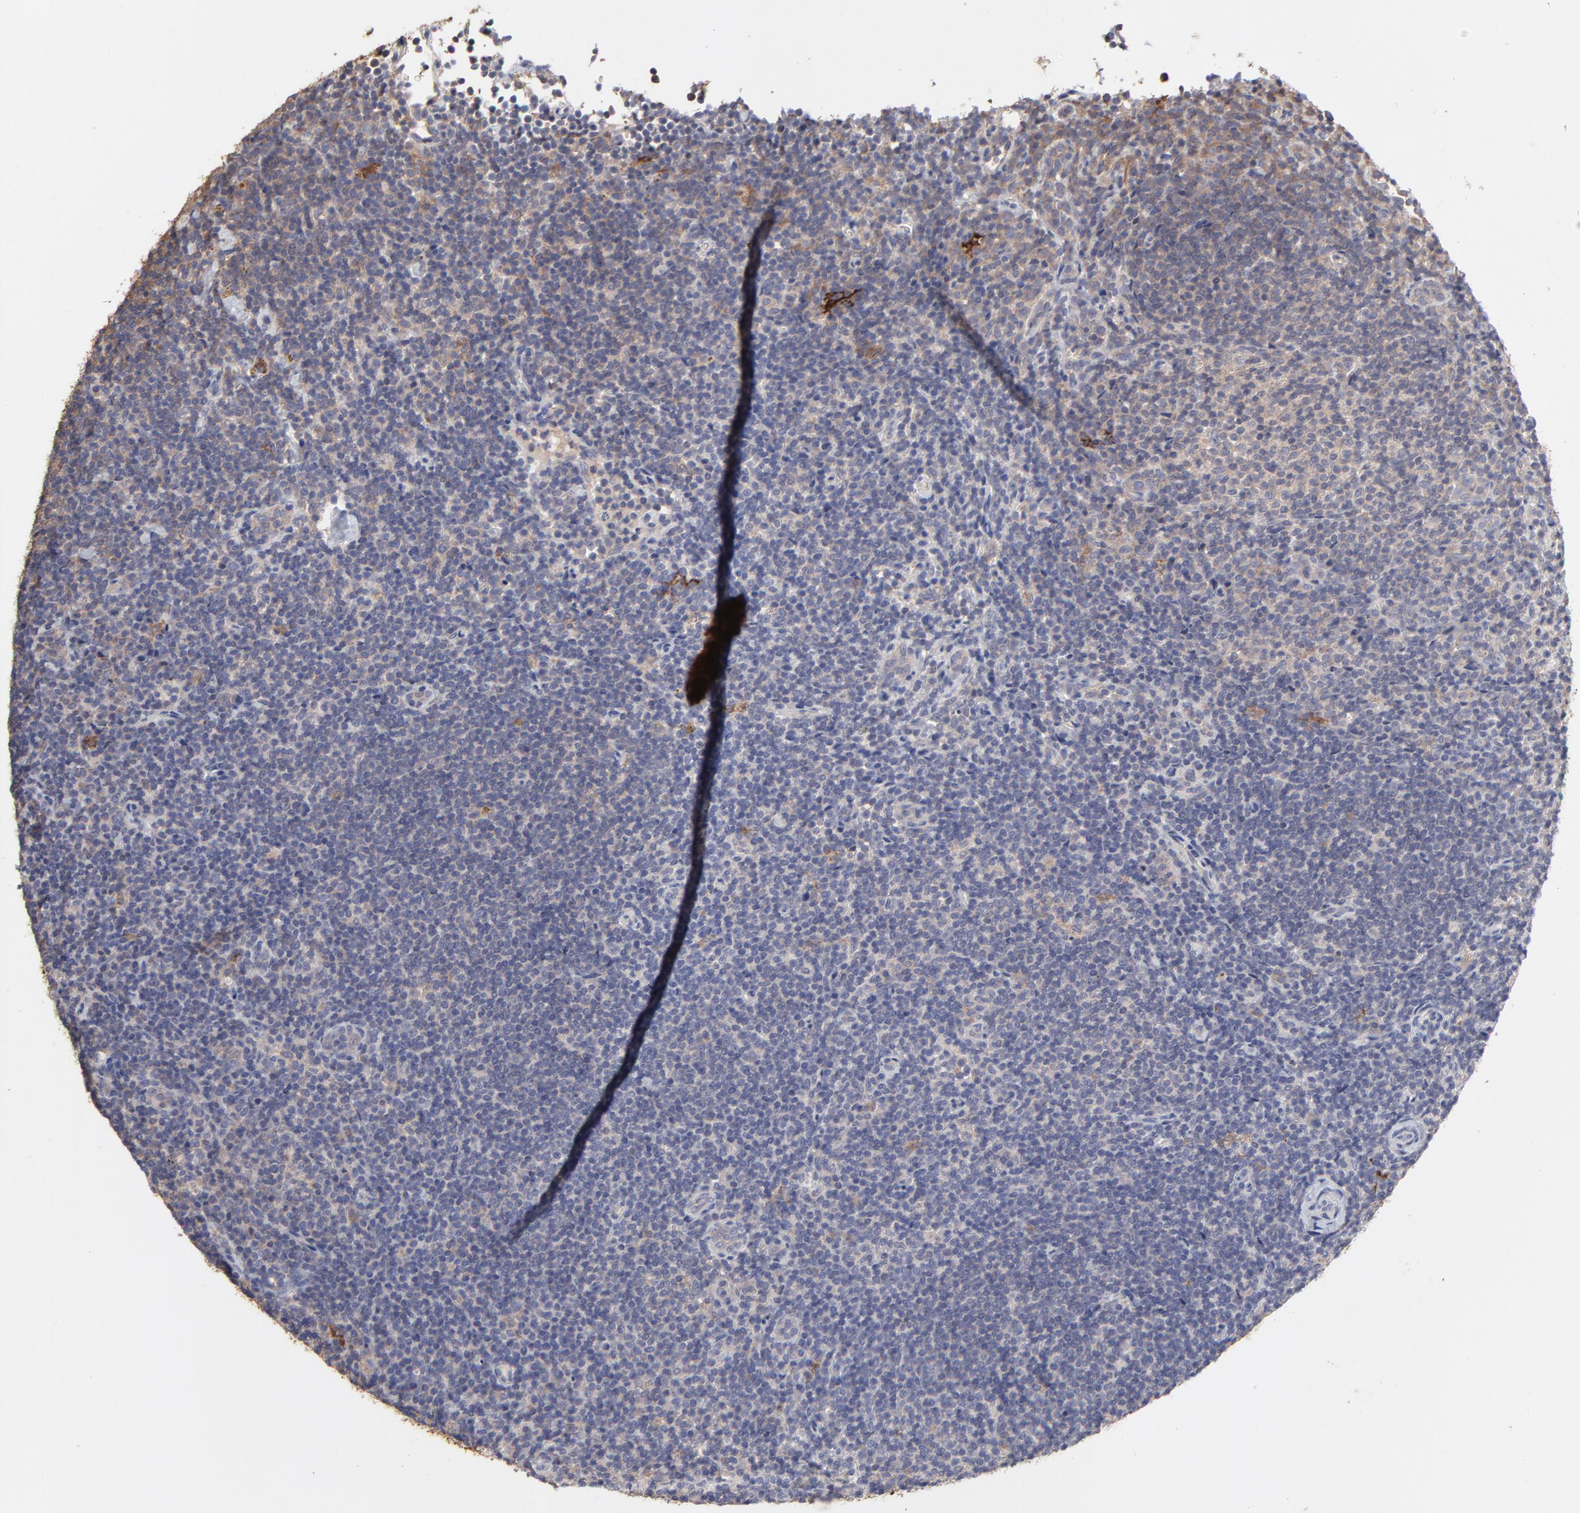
{"staining": {"intensity": "moderate", "quantity": "<25%", "location": "cytoplasmic/membranous"}, "tissue": "lymphoma", "cell_type": "Tumor cells", "image_type": "cancer", "snomed": [{"axis": "morphology", "description": "Malignant lymphoma, non-Hodgkin's type, Low grade"}, {"axis": "topography", "description": "Lymph node"}], "caption": "Immunohistochemistry image of neoplastic tissue: human lymphoma stained using immunohistochemistry (IHC) displays low levels of moderate protein expression localized specifically in the cytoplasmic/membranous of tumor cells, appearing as a cytoplasmic/membranous brown color.", "gene": "TANGO2", "patient": {"sex": "female", "age": 76}}